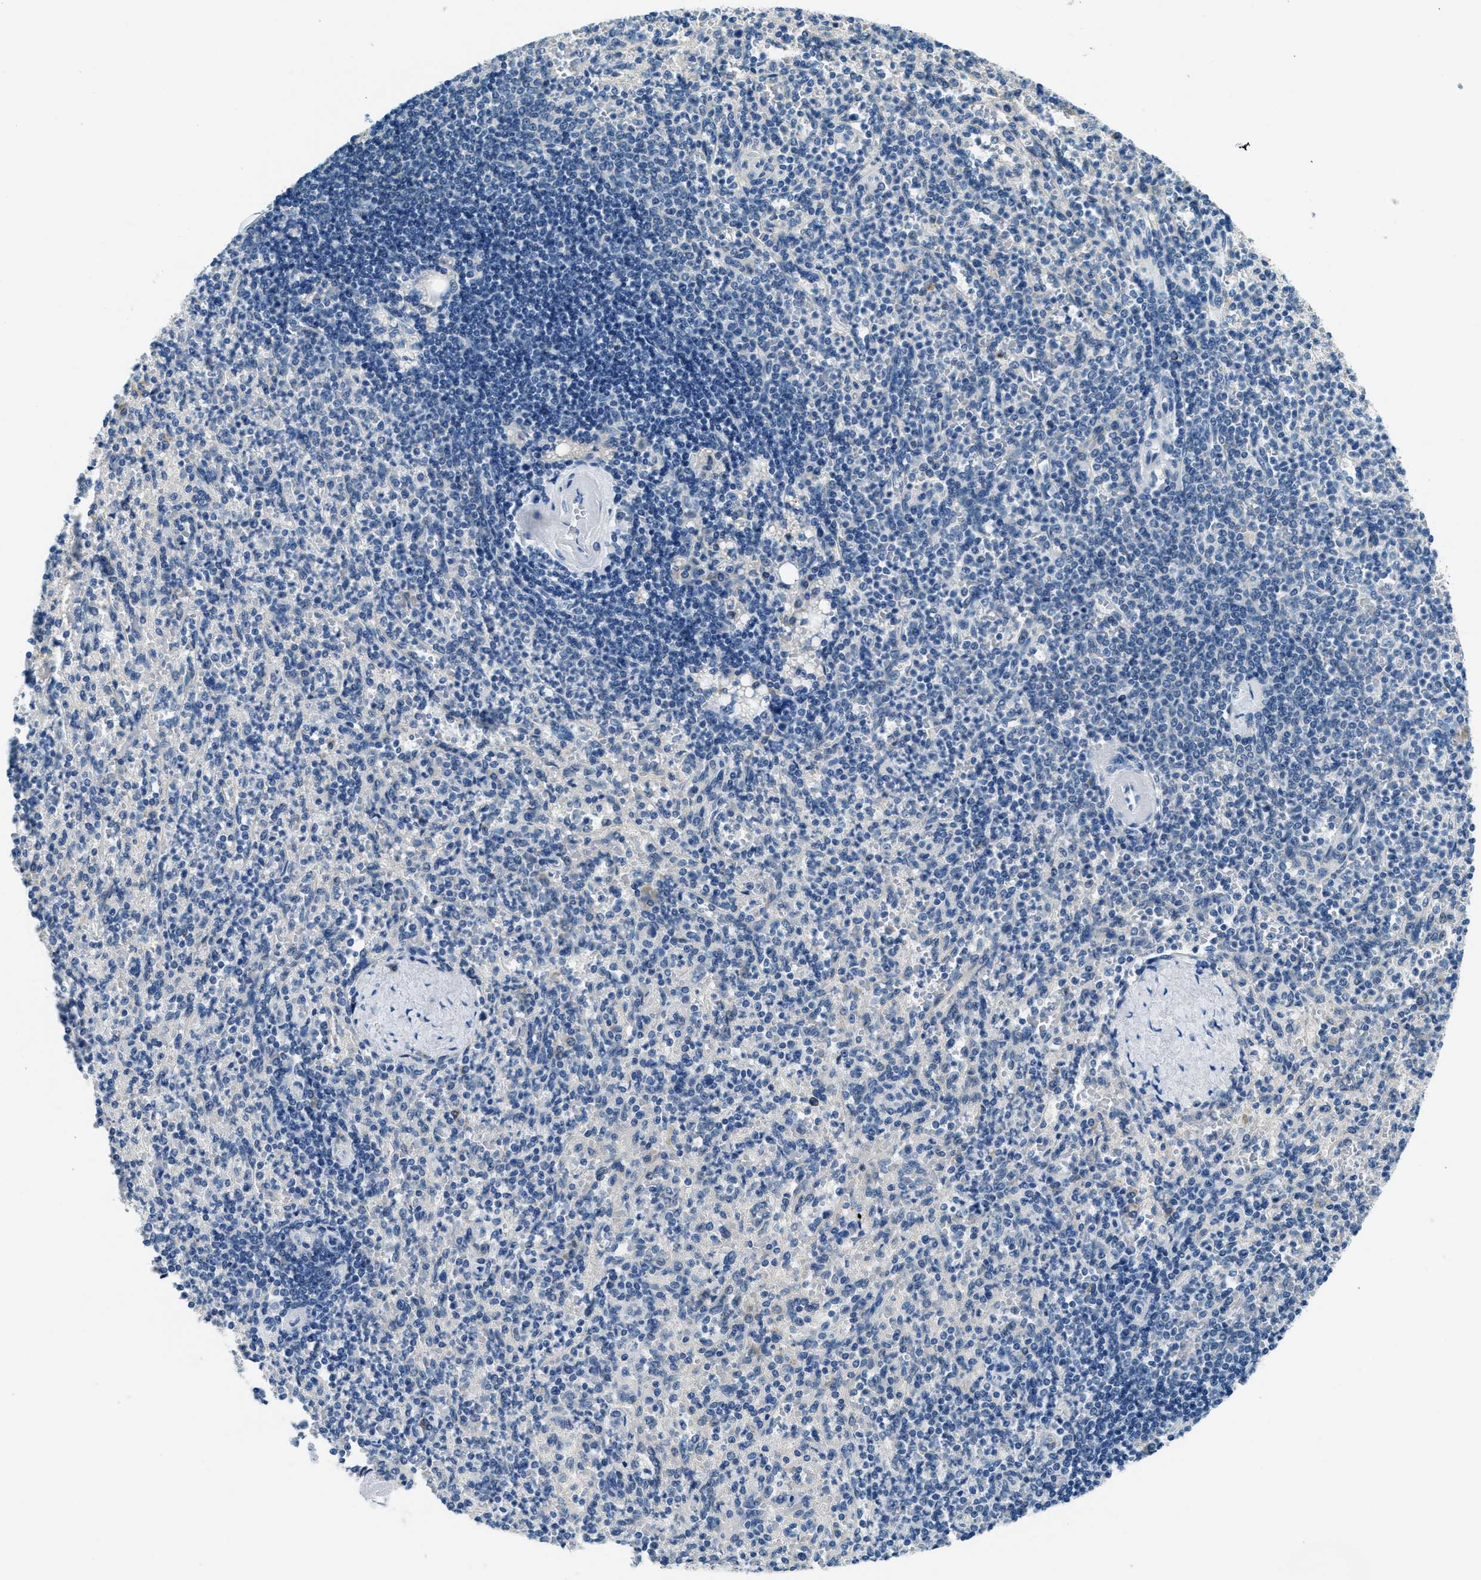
{"staining": {"intensity": "moderate", "quantity": "<25%", "location": "cytoplasmic/membranous"}, "tissue": "spleen", "cell_type": "Cells in red pulp", "image_type": "normal", "snomed": [{"axis": "morphology", "description": "Normal tissue, NOS"}, {"axis": "topography", "description": "Spleen"}], "caption": "The image shows immunohistochemical staining of benign spleen. There is moderate cytoplasmic/membranous expression is present in approximately <25% of cells in red pulp. The protein of interest is shown in brown color, while the nuclei are stained blue.", "gene": "CLDN18", "patient": {"sex": "female", "age": 74}}